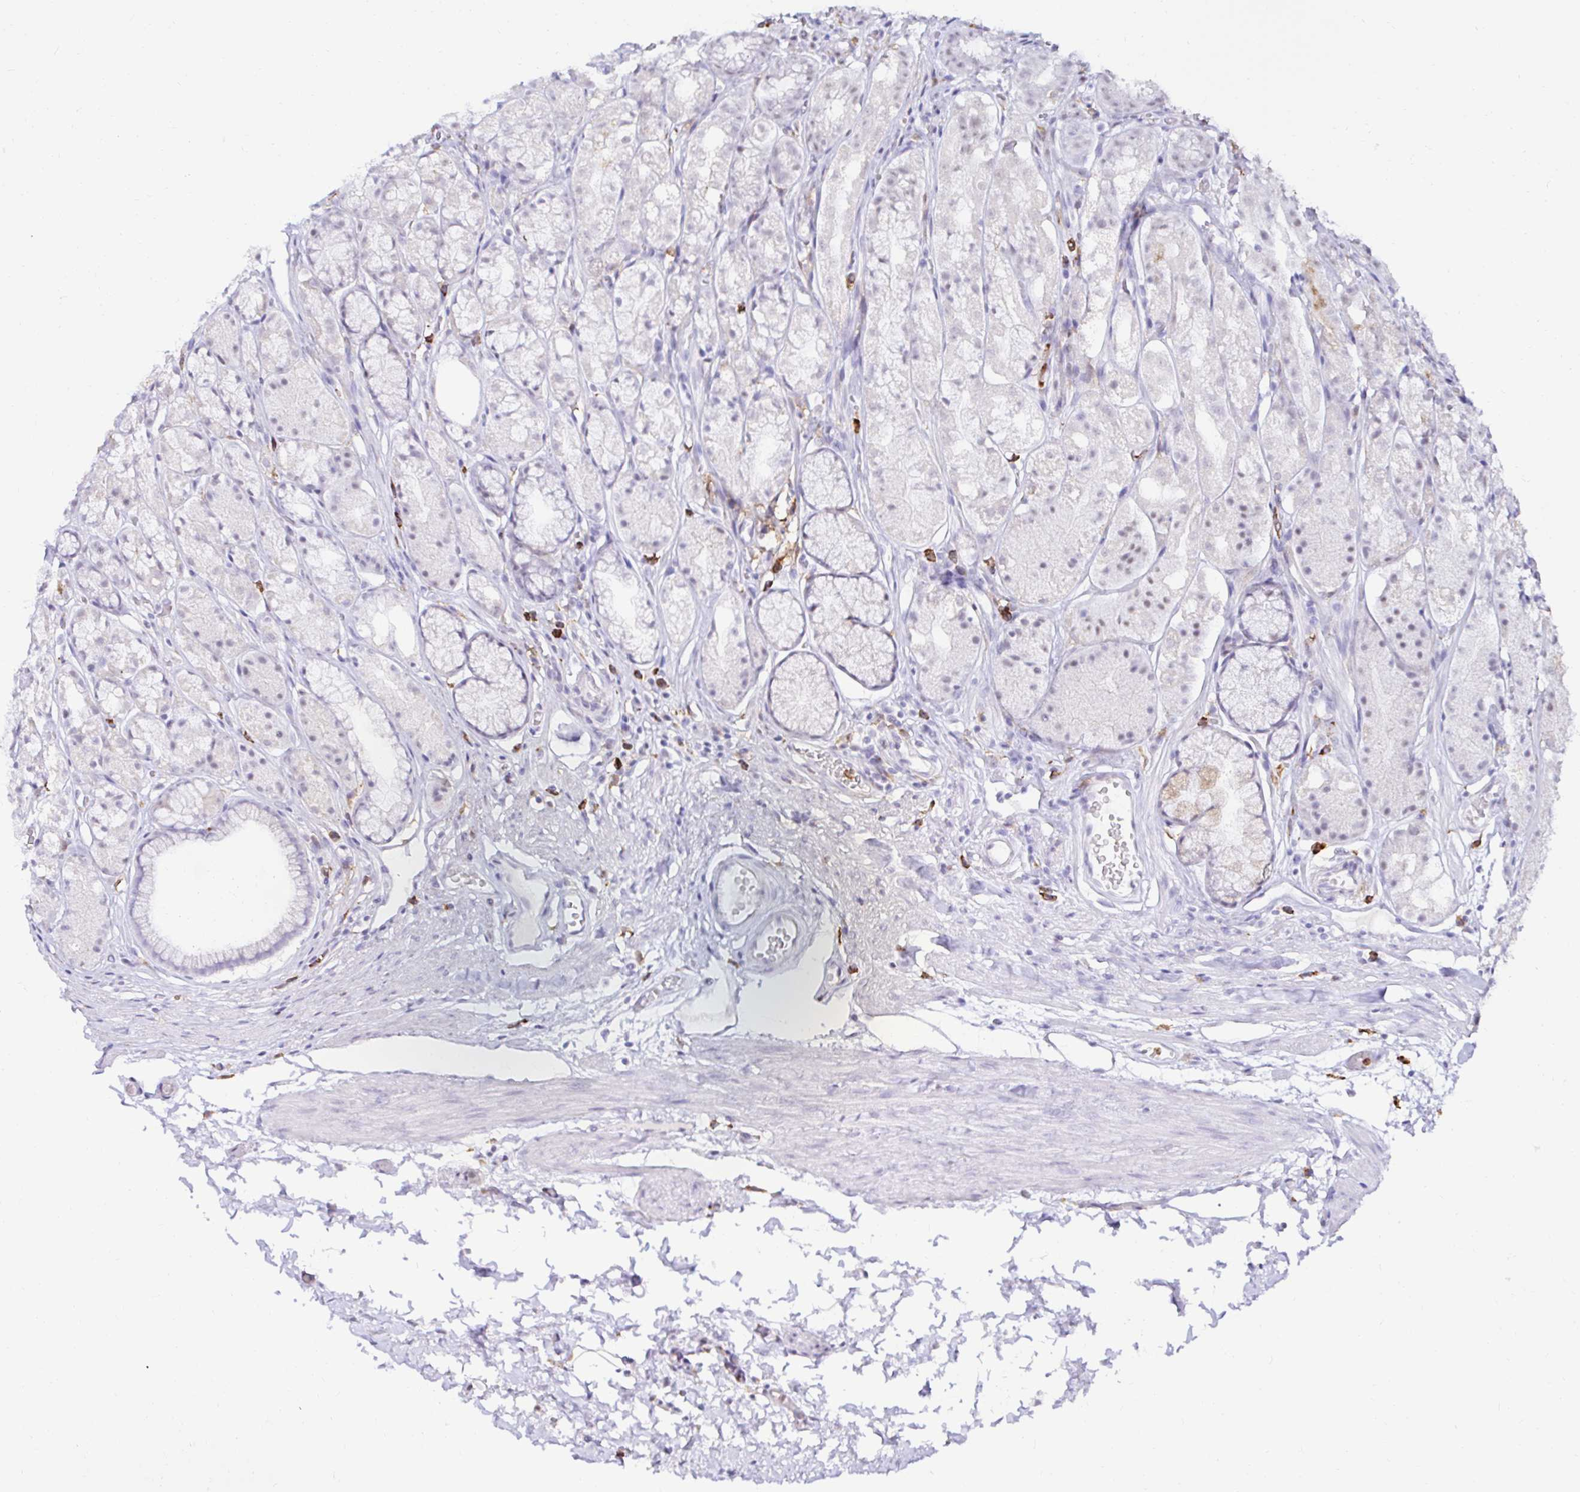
{"staining": {"intensity": "negative", "quantity": "none", "location": "none"}, "tissue": "stomach", "cell_type": "Glandular cells", "image_type": "normal", "snomed": [{"axis": "morphology", "description": "Normal tissue, NOS"}, {"axis": "topography", "description": "Smooth muscle"}, {"axis": "topography", "description": "Stomach"}], "caption": "Human stomach stained for a protein using IHC demonstrates no positivity in glandular cells.", "gene": "CYBB", "patient": {"sex": "male", "age": 70}}